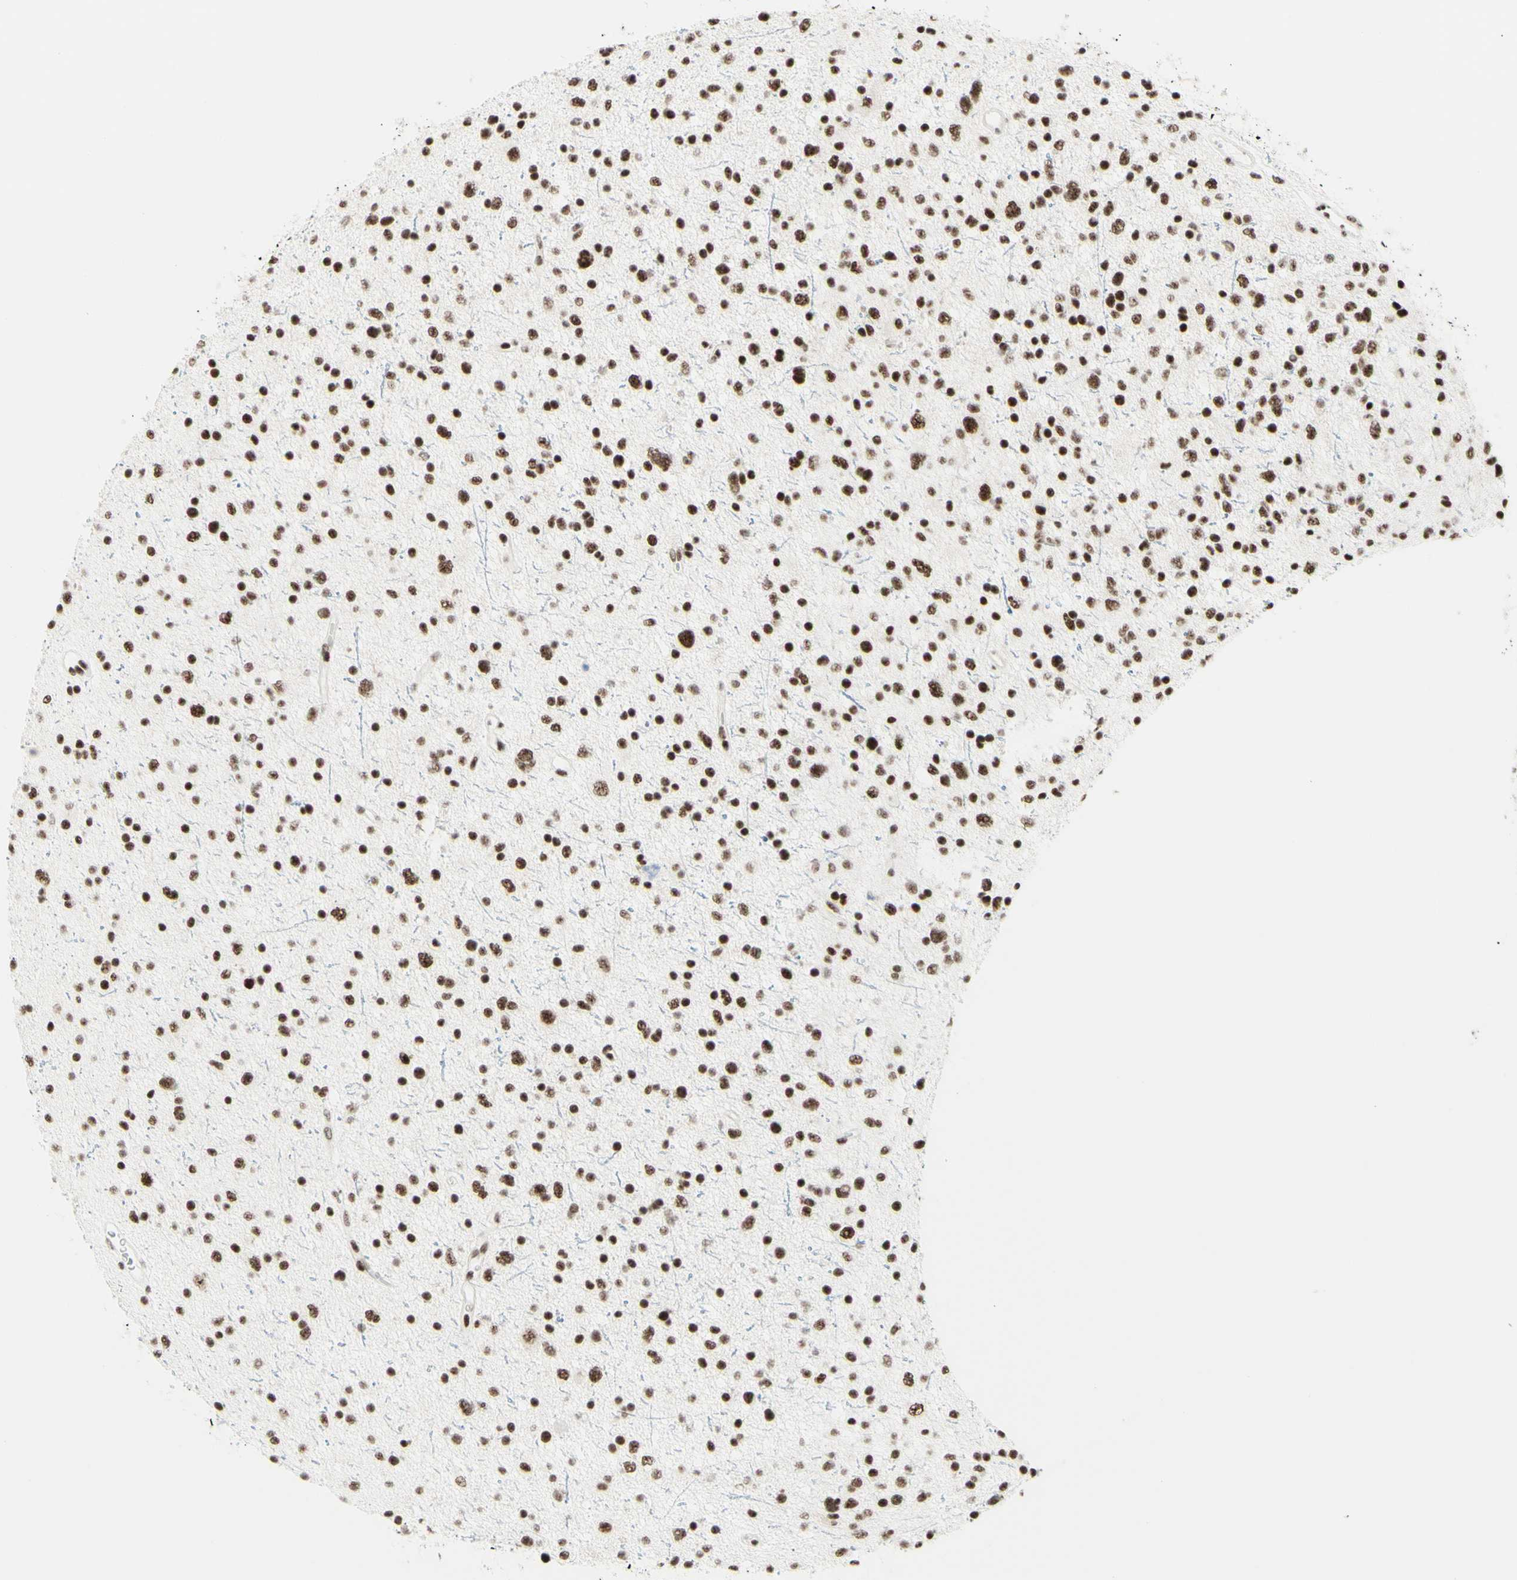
{"staining": {"intensity": "strong", "quantity": ">75%", "location": "nuclear"}, "tissue": "glioma", "cell_type": "Tumor cells", "image_type": "cancer", "snomed": [{"axis": "morphology", "description": "Glioma, malignant, Low grade"}, {"axis": "topography", "description": "Brain"}], "caption": "High-power microscopy captured an immunohistochemistry photomicrograph of low-grade glioma (malignant), revealing strong nuclear staining in about >75% of tumor cells. (brown staining indicates protein expression, while blue staining denotes nuclei).", "gene": "WTAP", "patient": {"sex": "female", "age": 37}}